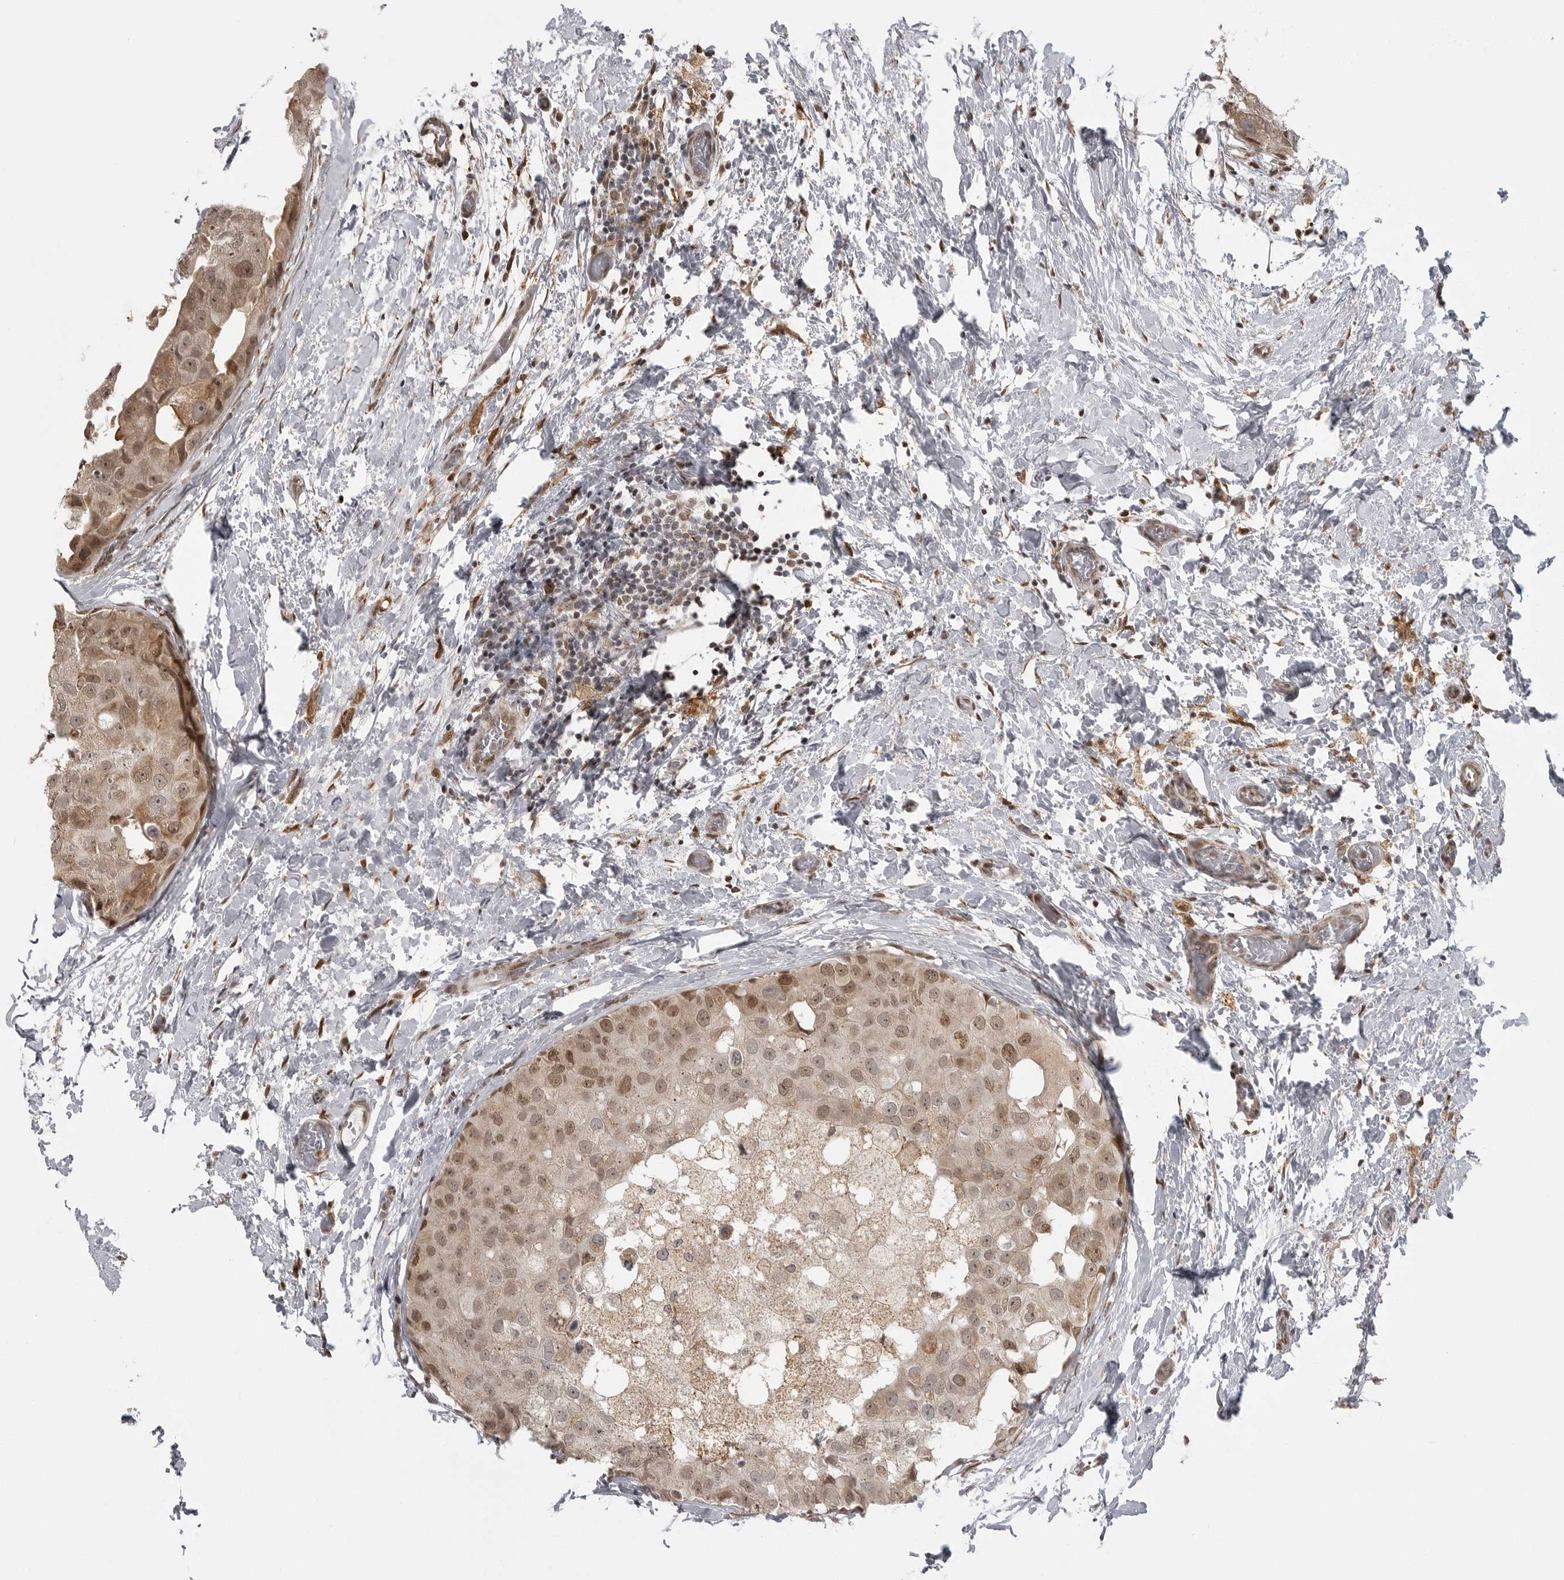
{"staining": {"intensity": "weak", "quantity": ">75%", "location": "nuclear"}, "tissue": "breast cancer", "cell_type": "Tumor cells", "image_type": "cancer", "snomed": [{"axis": "morphology", "description": "Duct carcinoma"}, {"axis": "topography", "description": "Breast"}], "caption": "Protein analysis of breast cancer tissue shows weak nuclear expression in about >75% of tumor cells.", "gene": "ISG20L2", "patient": {"sex": "female", "age": 62}}